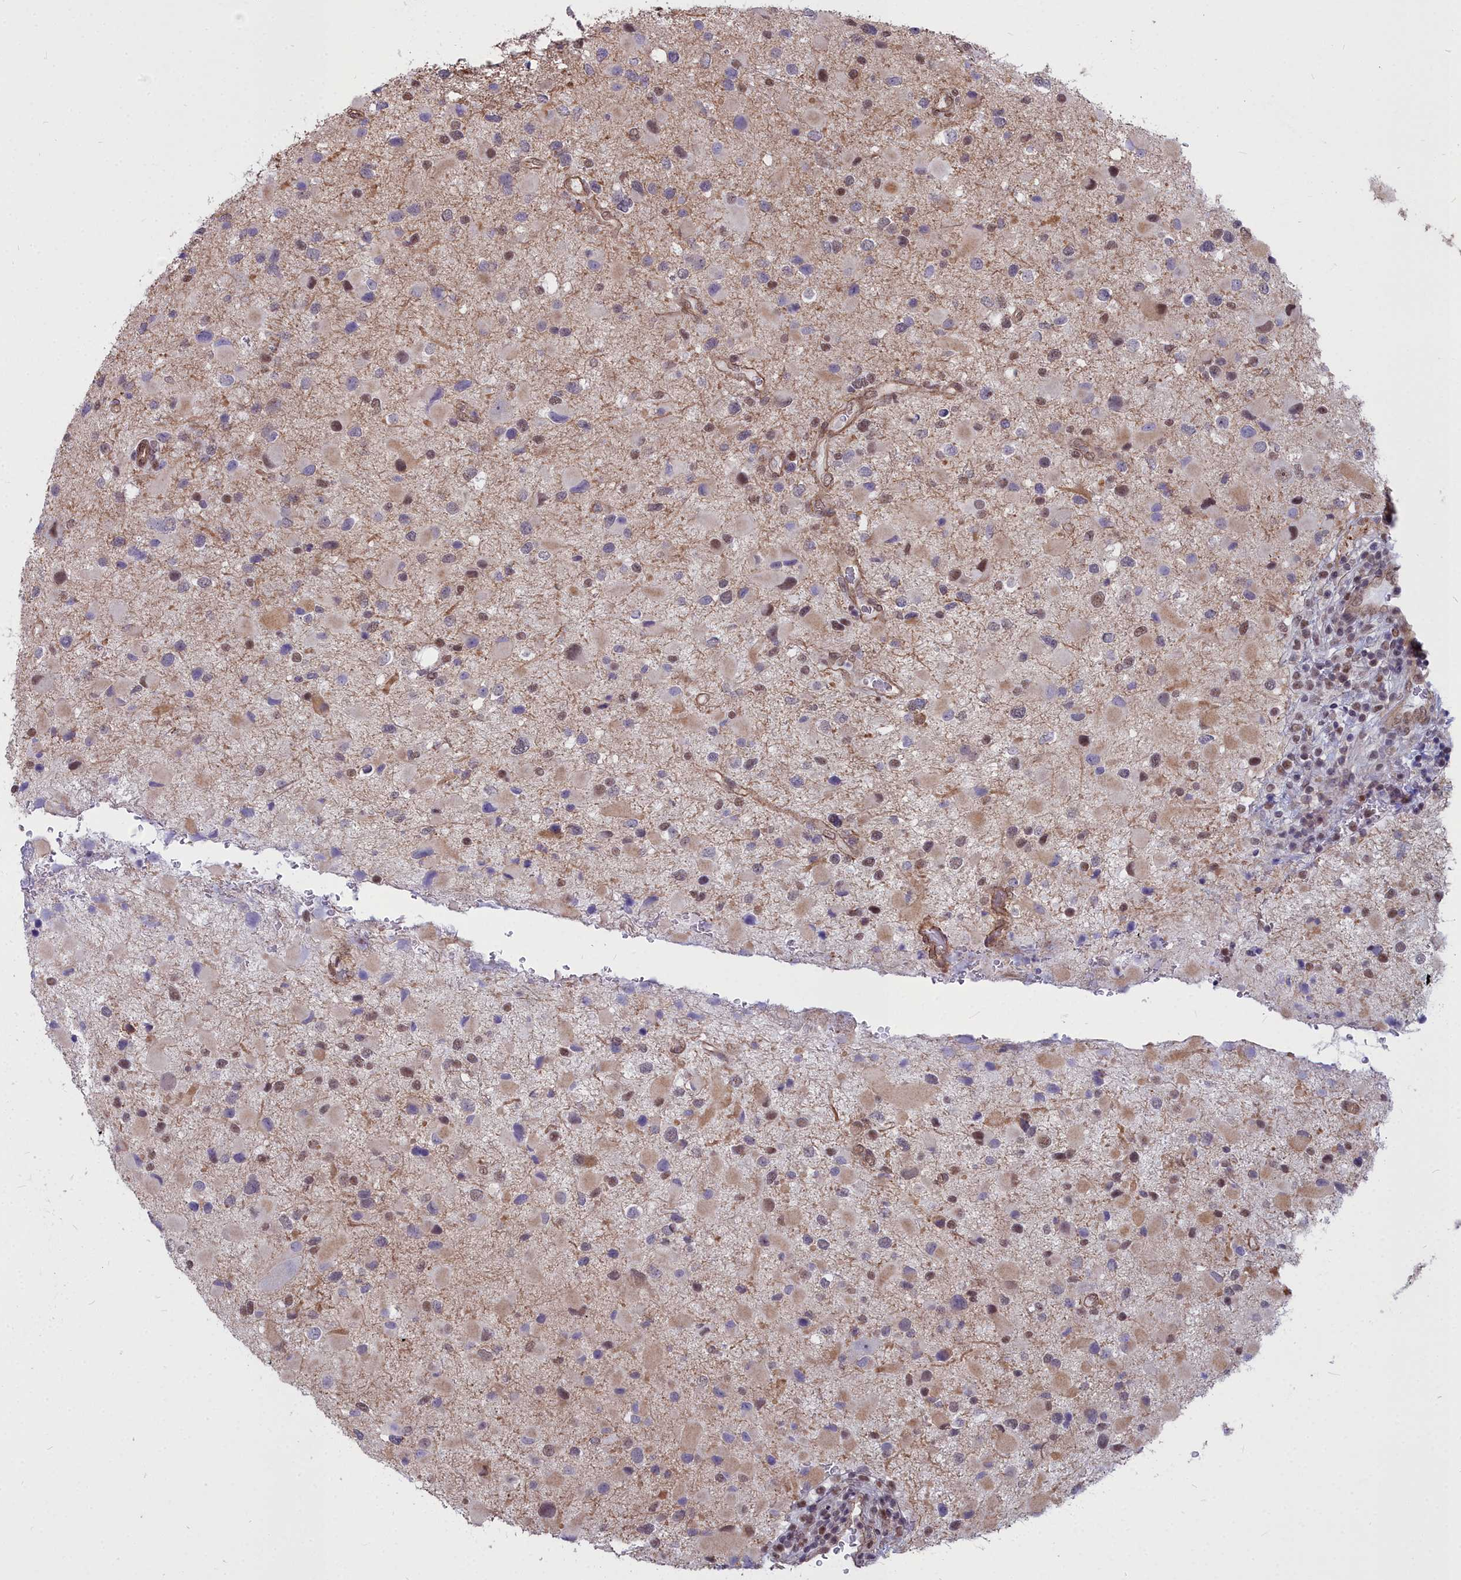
{"staining": {"intensity": "weak", "quantity": "<25%", "location": "nuclear"}, "tissue": "glioma", "cell_type": "Tumor cells", "image_type": "cancer", "snomed": [{"axis": "morphology", "description": "Glioma, malignant, Low grade"}, {"axis": "topography", "description": "Brain"}], "caption": "Tumor cells show no significant protein staining in glioma.", "gene": "YJU2", "patient": {"sex": "female", "age": 32}}